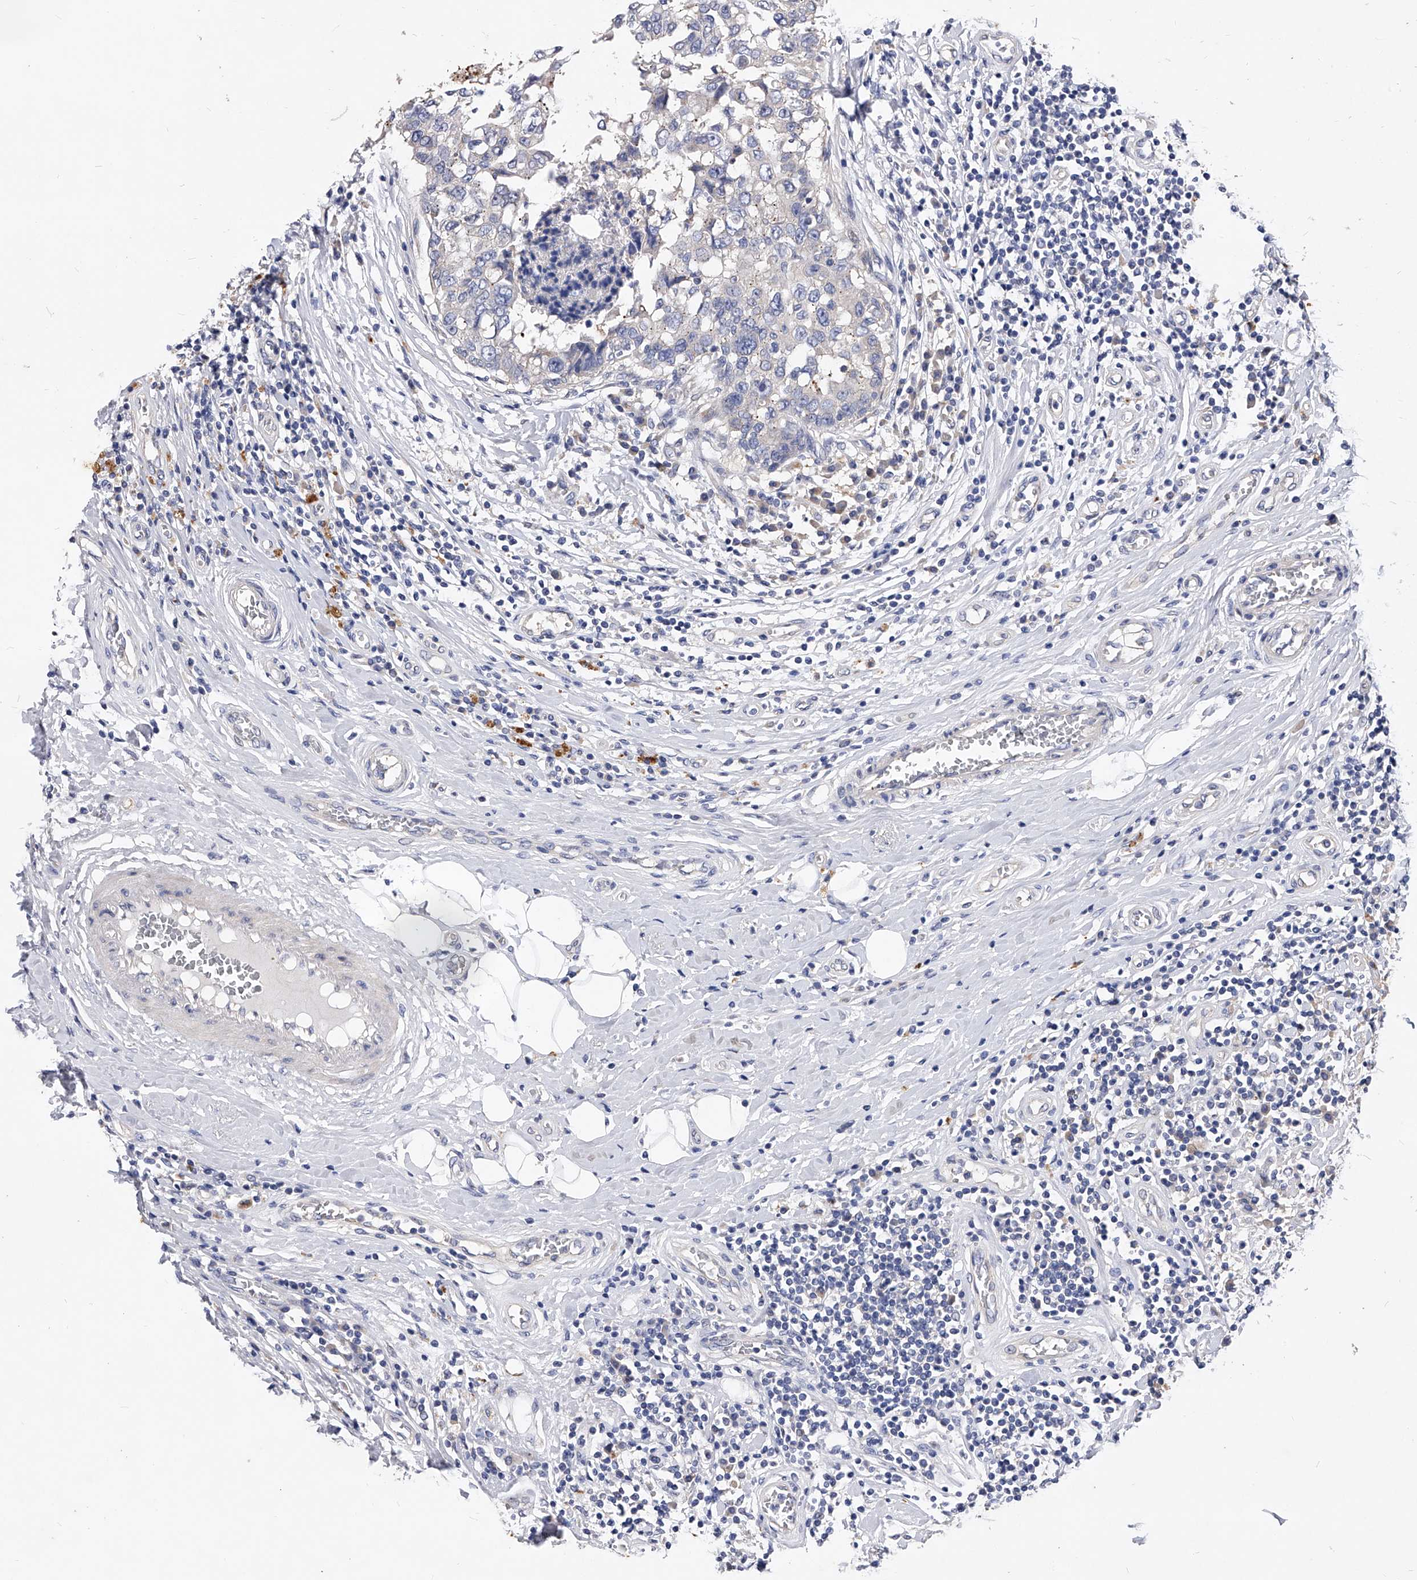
{"staining": {"intensity": "negative", "quantity": "none", "location": "none"}, "tissue": "breast cancer", "cell_type": "Tumor cells", "image_type": "cancer", "snomed": [{"axis": "morphology", "description": "Duct carcinoma"}, {"axis": "topography", "description": "Breast"}], "caption": "Immunohistochemistry image of breast invasive ductal carcinoma stained for a protein (brown), which demonstrates no staining in tumor cells. The staining was performed using DAB to visualize the protein expression in brown, while the nuclei were stained in blue with hematoxylin (Magnification: 20x).", "gene": "PPP5C", "patient": {"sex": "female", "age": 27}}